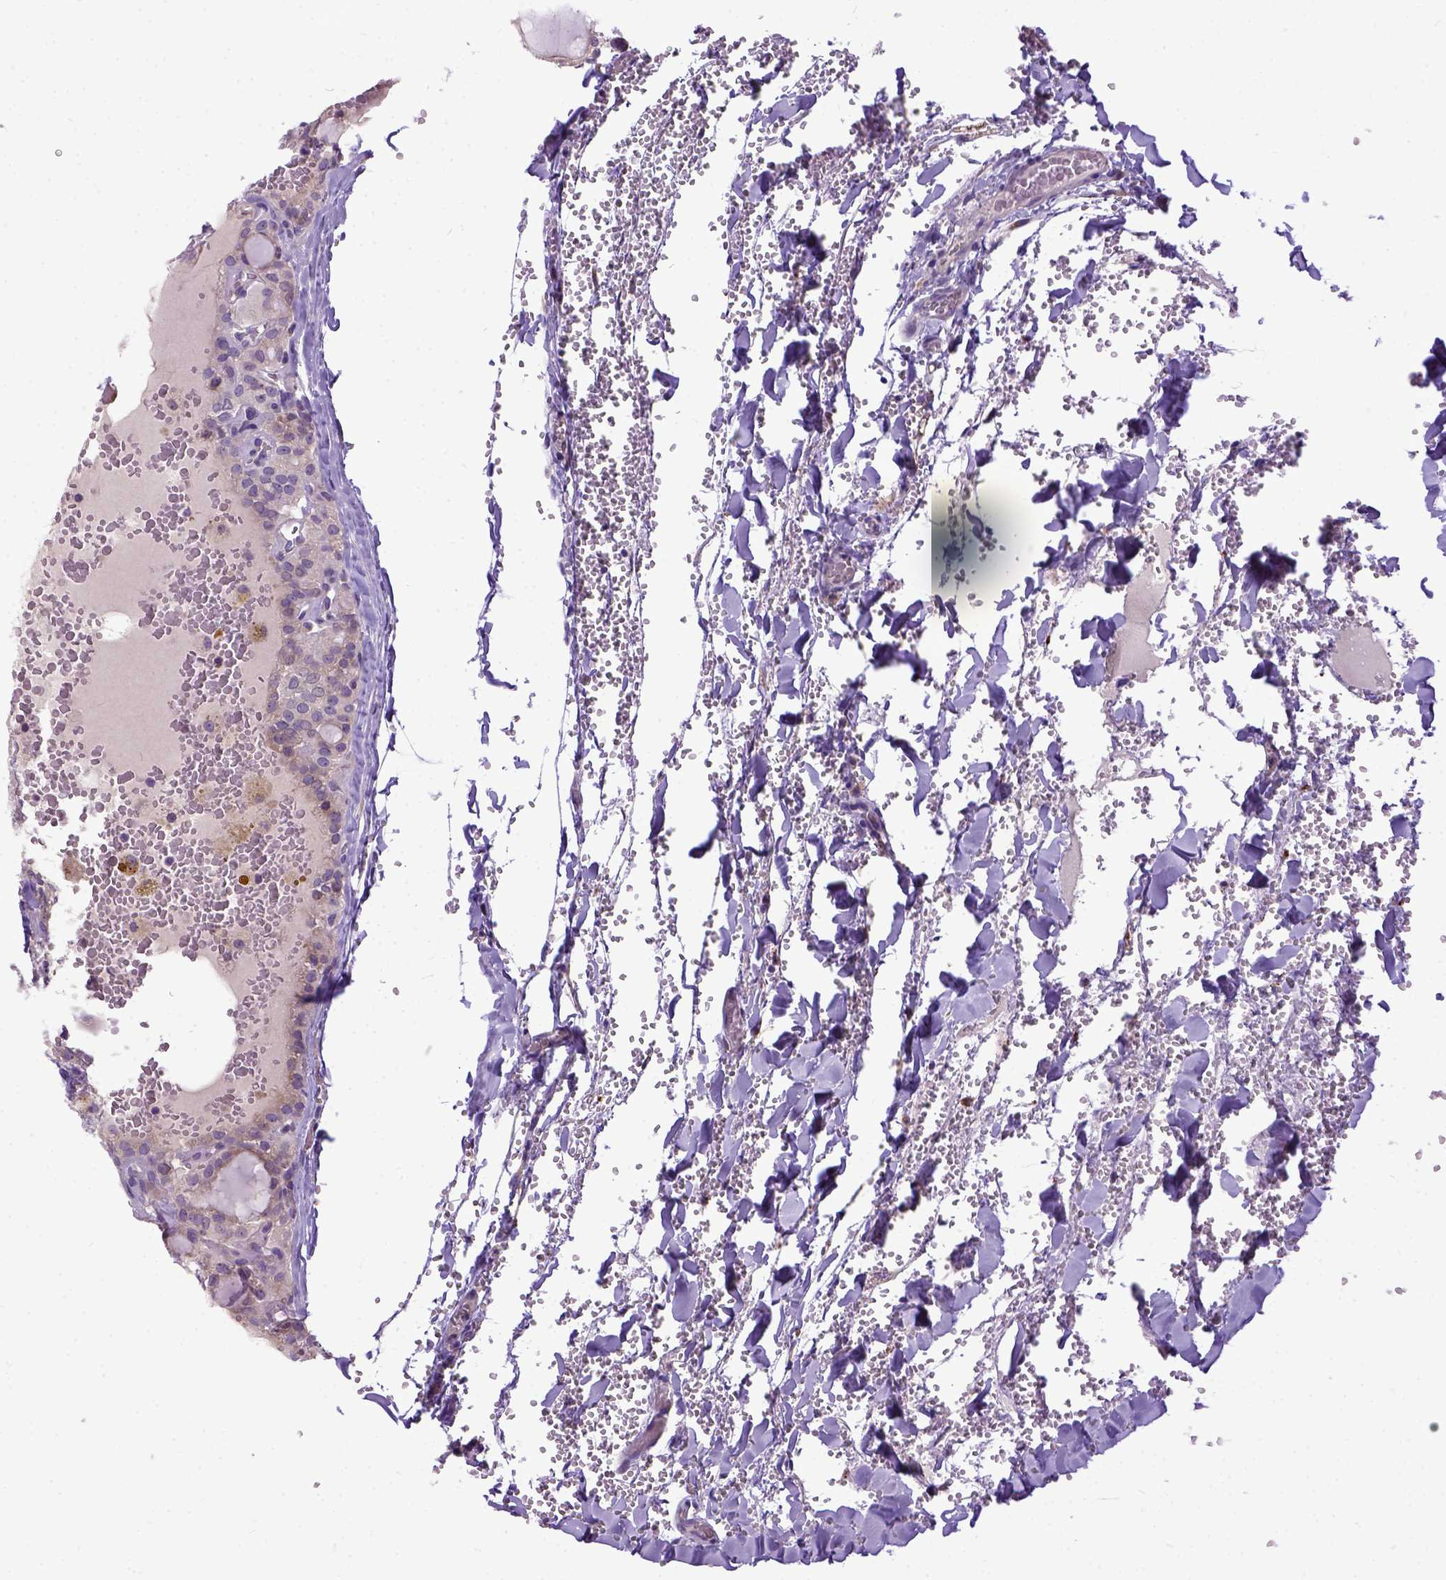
{"staining": {"intensity": "negative", "quantity": "none", "location": "none"}, "tissue": "thyroid cancer", "cell_type": "Tumor cells", "image_type": "cancer", "snomed": [{"axis": "morphology", "description": "Papillary adenocarcinoma, NOS"}, {"axis": "topography", "description": "Thyroid gland"}], "caption": "DAB immunohistochemical staining of human papillary adenocarcinoma (thyroid) exhibits no significant staining in tumor cells.", "gene": "NEK5", "patient": {"sex": "male", "age": 20}}